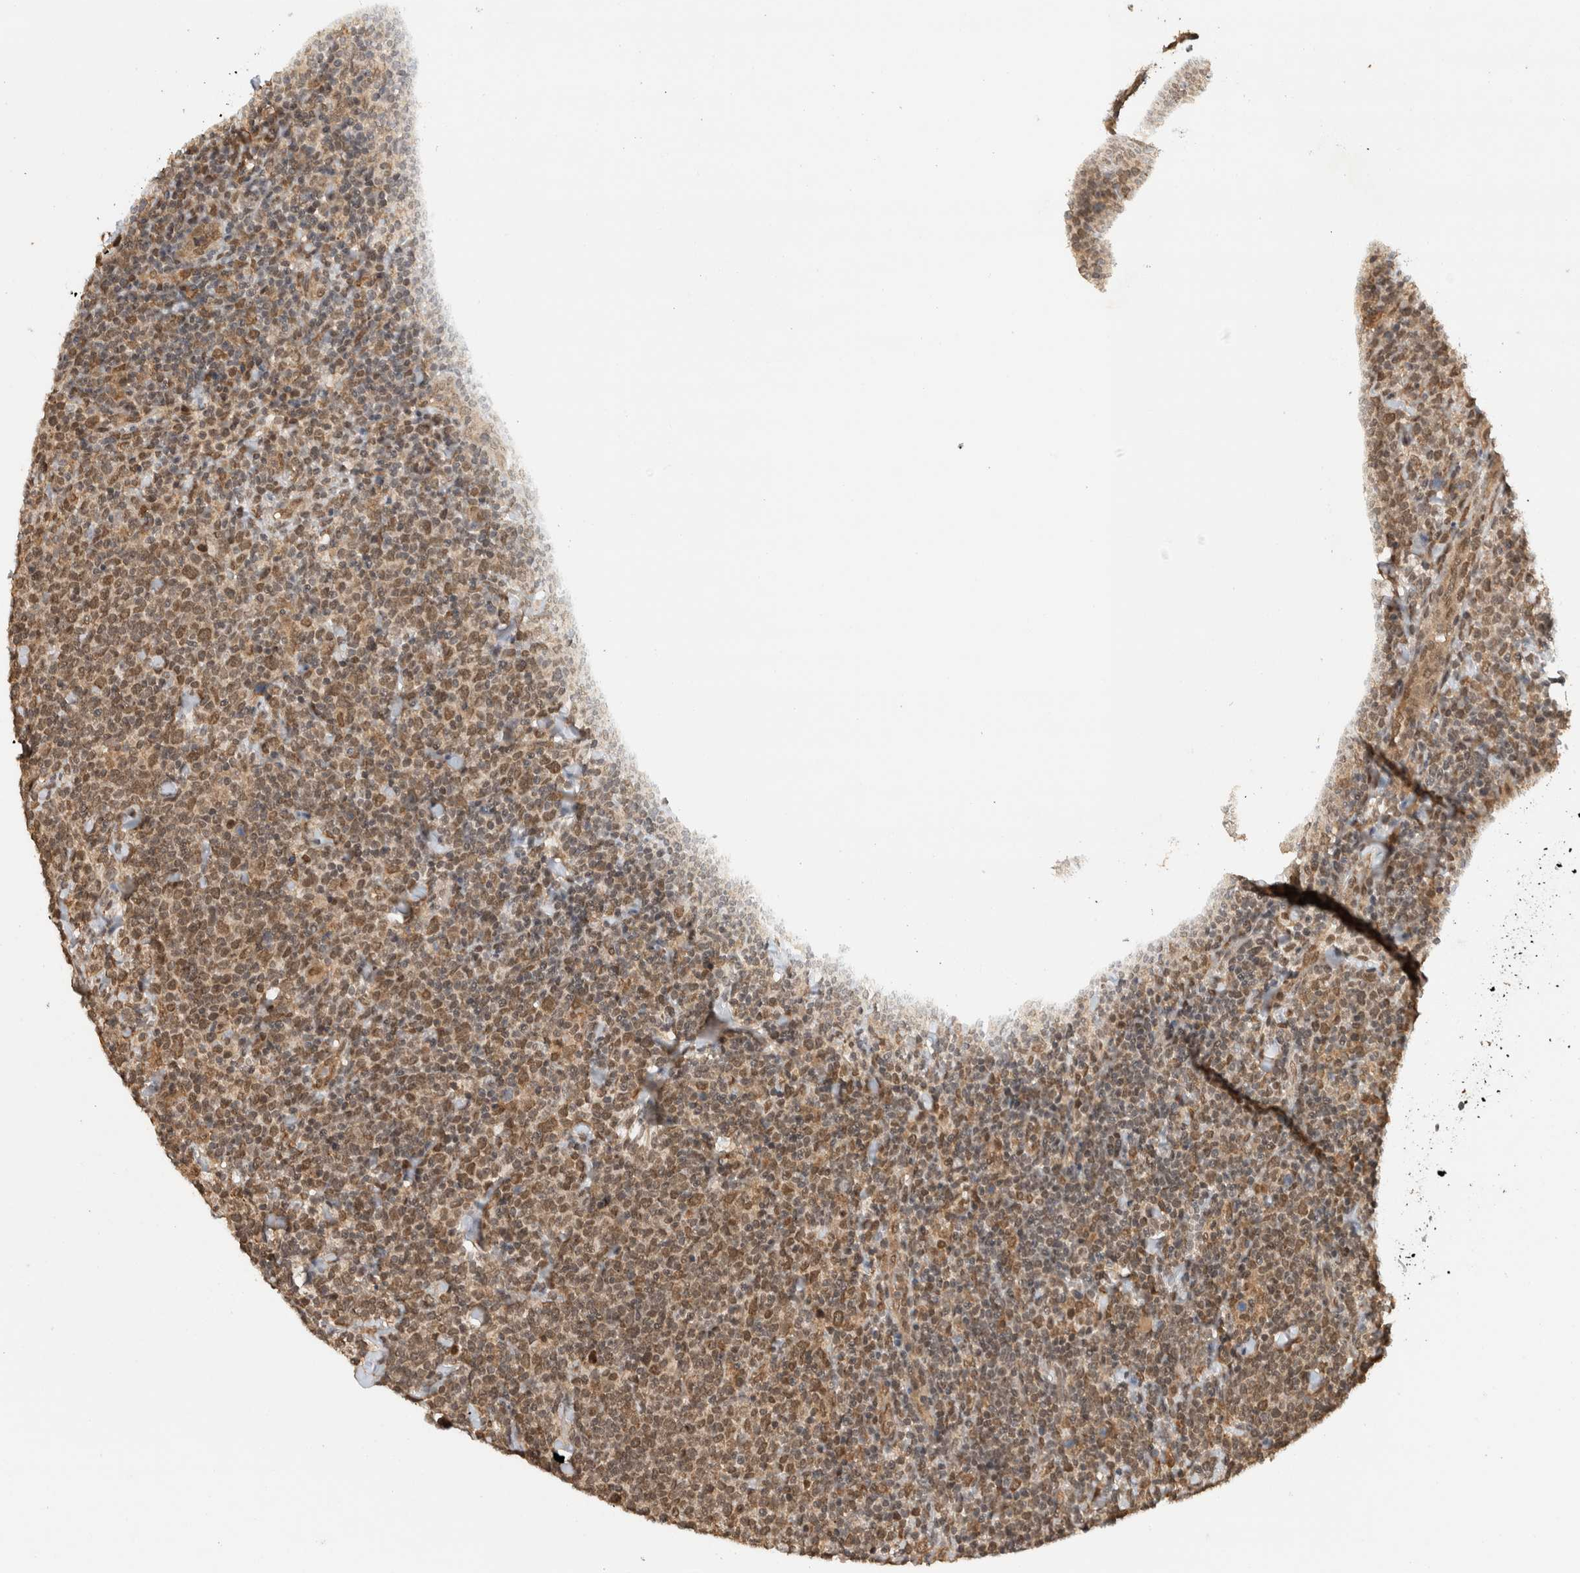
{"staining": {"intensity": "moderate", "quantity": ">75%", "location": "nuclear"}, "tissue": "lymphoma", "cell_type": "Tumor cells", "image_type": "cancer", "snomed": [{"axis": "morphology", "description": "Malignant lymphoma, non-Hodgkin's type, High grade"}, {"axis": "topography", "description": "Lymph node"}], "caption": "Lymphoma was stained to show a protein in brown. There is medium levels of moderate nuclear expression in approximately >75% of tumor cells. (DAB (3,3'-diaminobenzidine) IHC with brightfield microscopy, high magnification).", "gene": "C1orf21", "patient": {"sex": "male", "age": 61}}